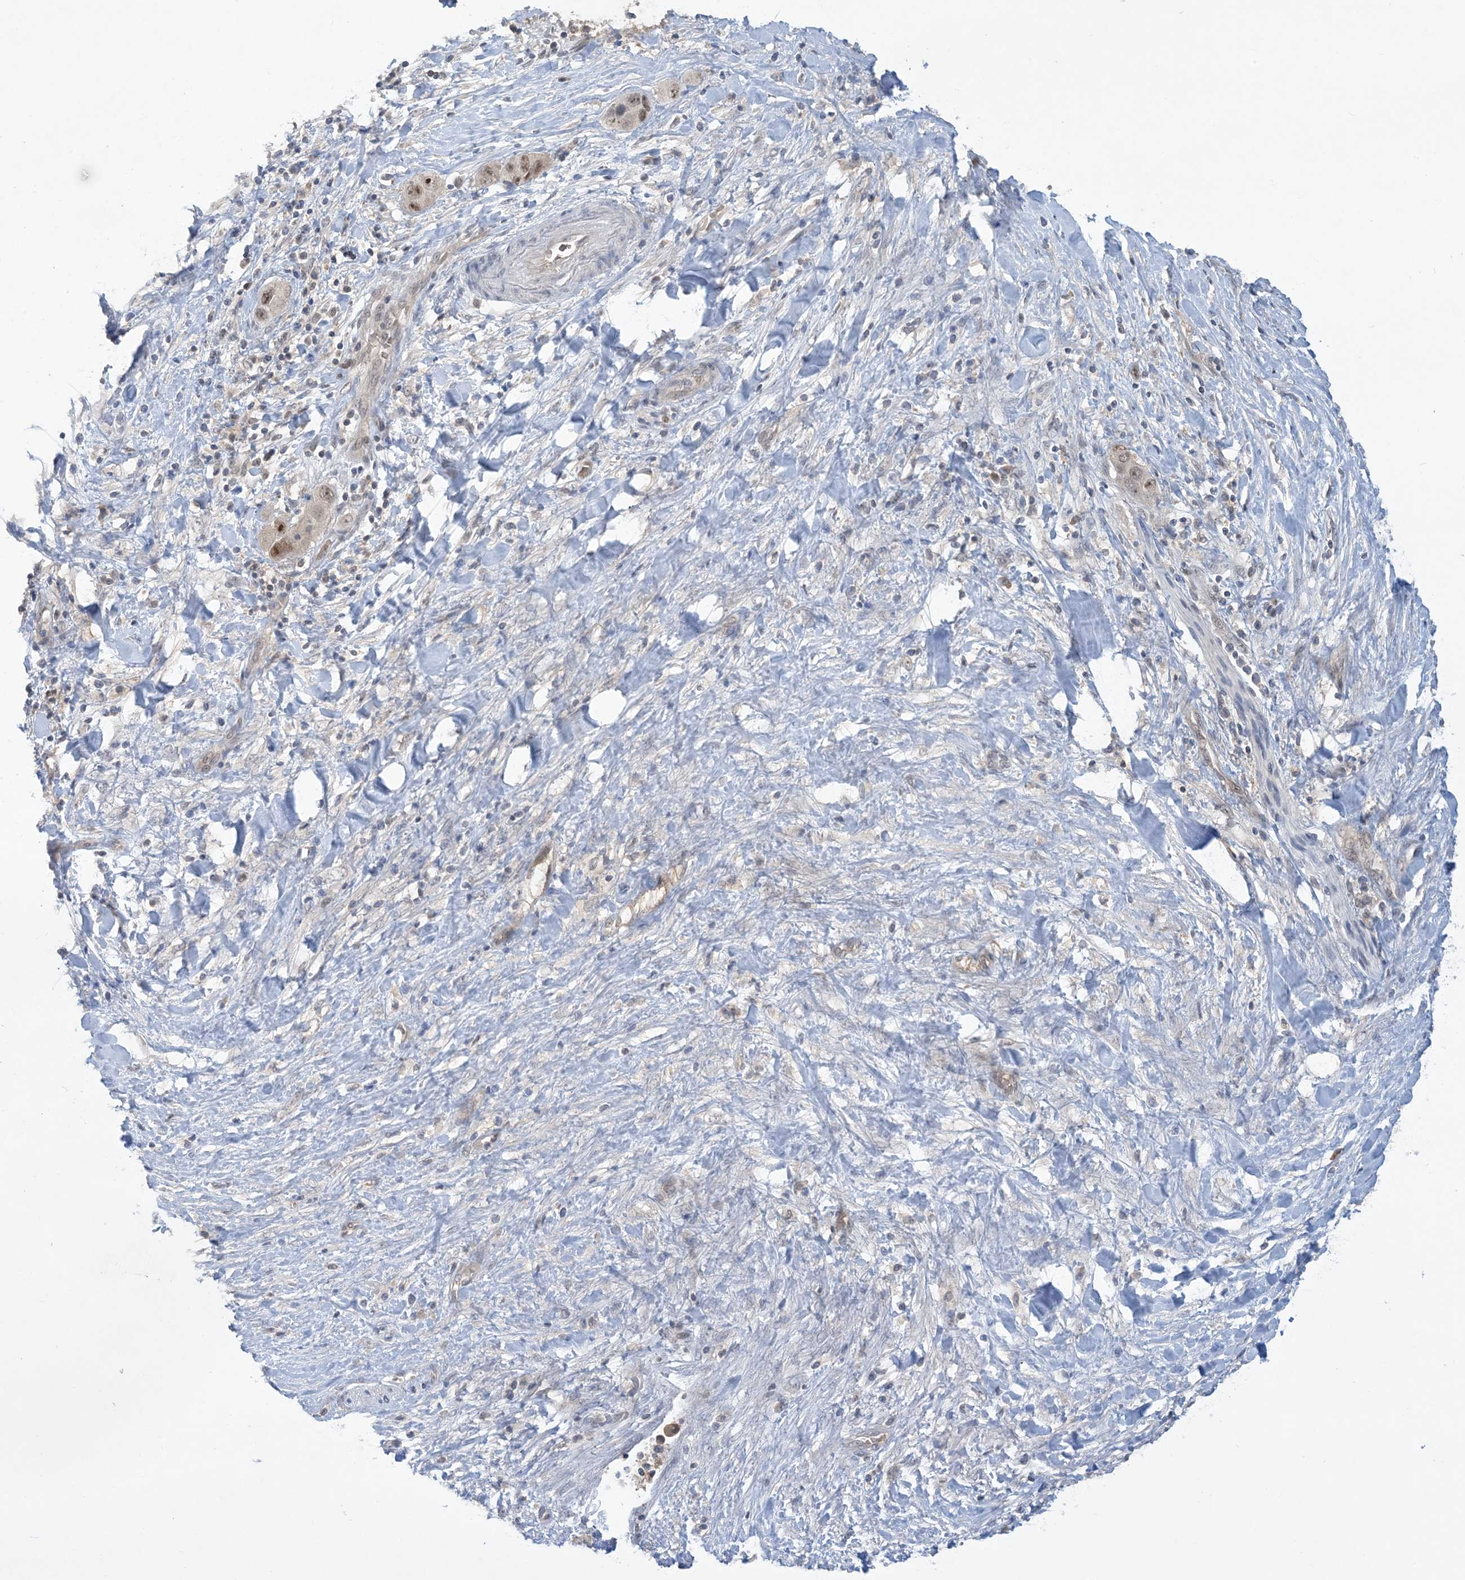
{"staining": {"intensity": "weak", "quantity": ">75%", "location": "nuclear"}, "tissue": "liver cancer", "cell_type": "Tumor cells", "image_type": "cancer", "snomed": [{"axis": "morphology", "description": "Cholangiocarcinoma"}, {"axis": "topography", "description": "Liver"}], "caption": "IHC photomicrograph of neoplastic tissue: liver cancer (cholangiocarcinoma) stained using IHC displays low levels of weak protein expression localized specifically in the nuclear of tumor cells, appearing as a nuclear brown color.", "gene": "UBE2E1", "patient": {"sex": "female", "age": 52}}